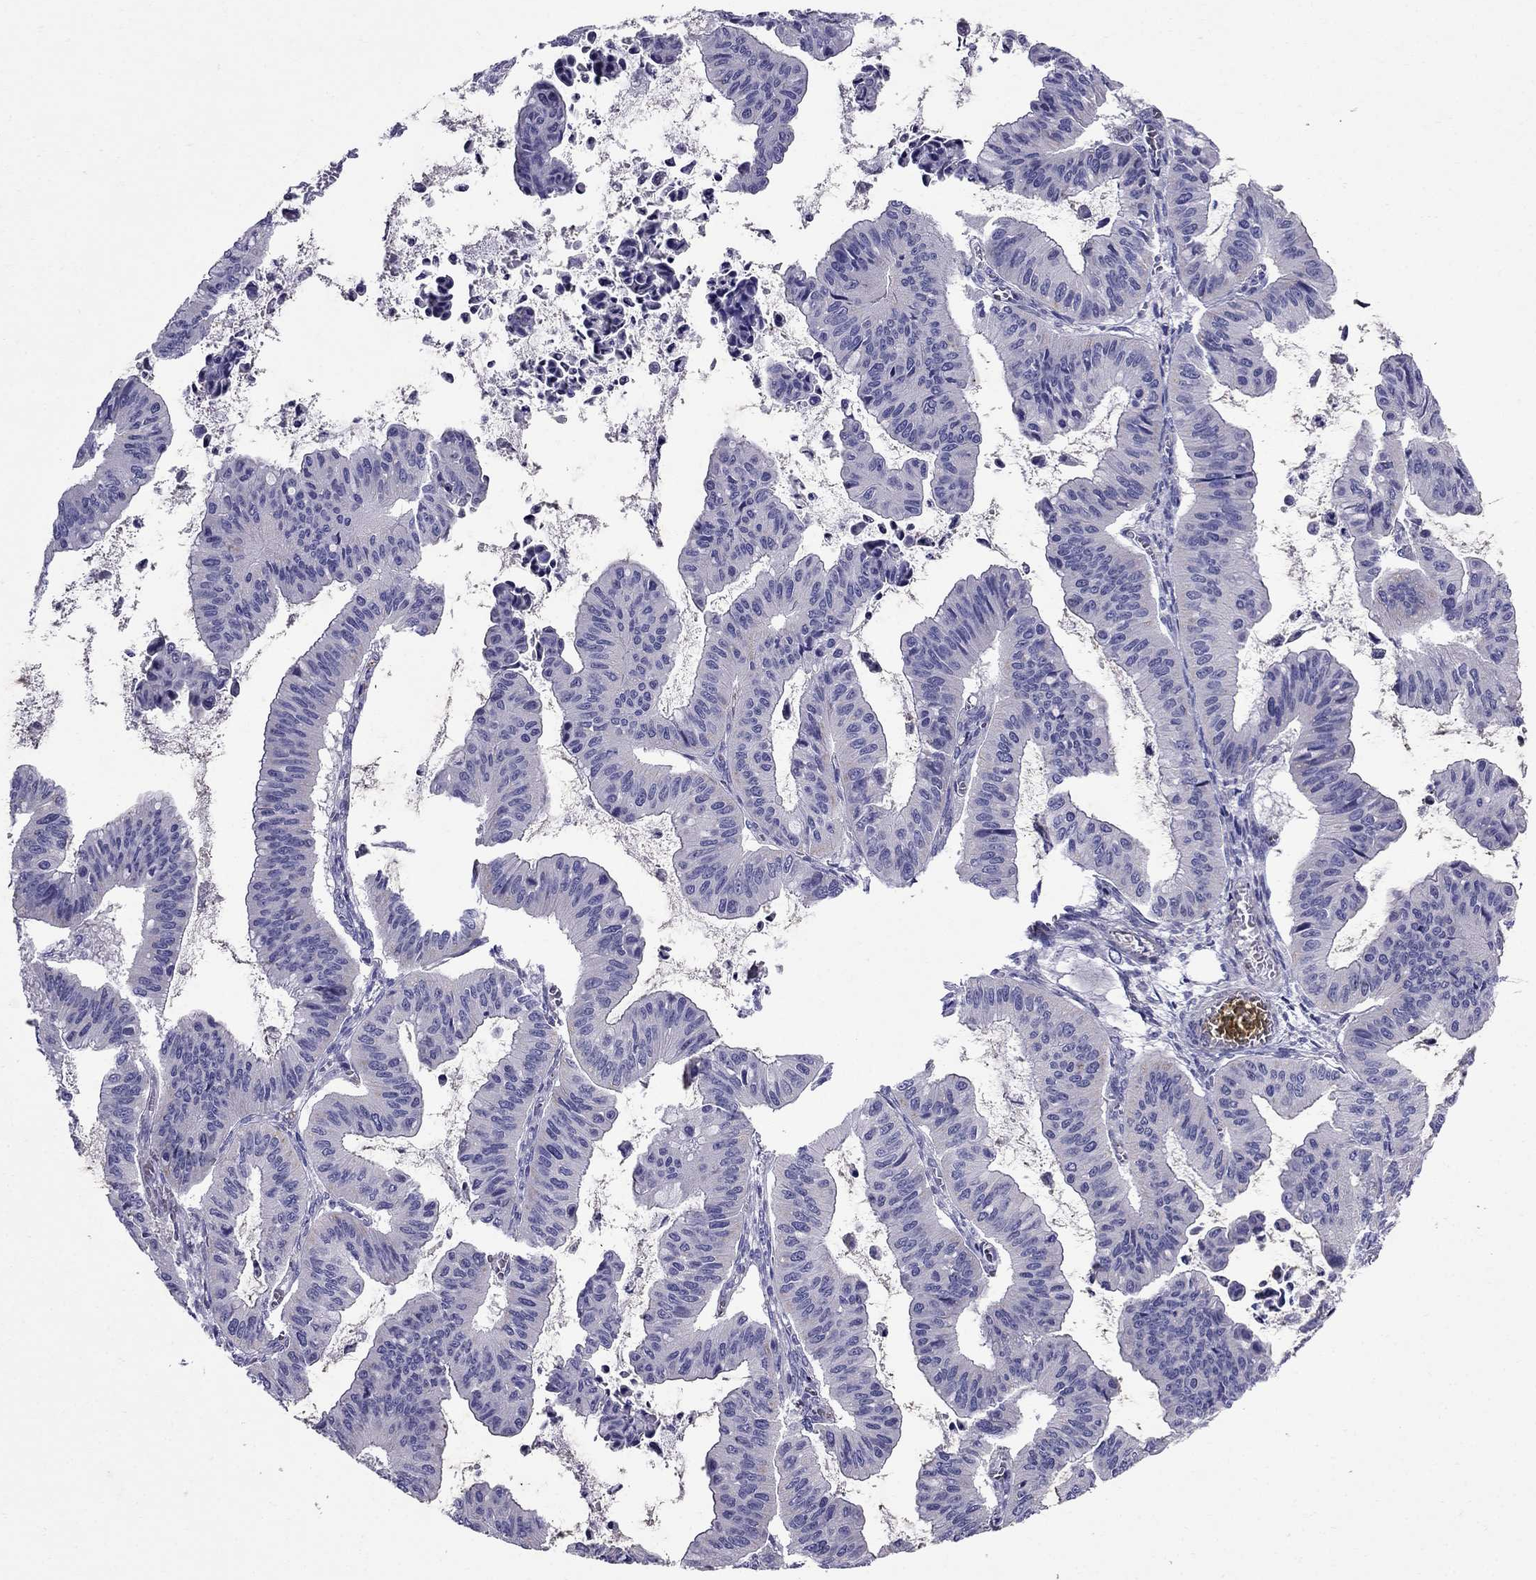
{"staining": {"intensity": "negative", "quantity": "none", "location": "none"}, "tissue": "ovarian cancer", "cell_type": "Tumor cells", "image_type": "cancer", "snomed": [{"axis": "morphology", "description": "Cystadenocarcinoma, mucinous, NOS"}, {"axis": "topography", "description": "Ovary"}], "caption": "Tumor cells are negative for brown protein staining in ovarian mucinous cystadenocarcinoma.", "gene": "GPR50", "patient": {"sex": "female", "age": 72}}